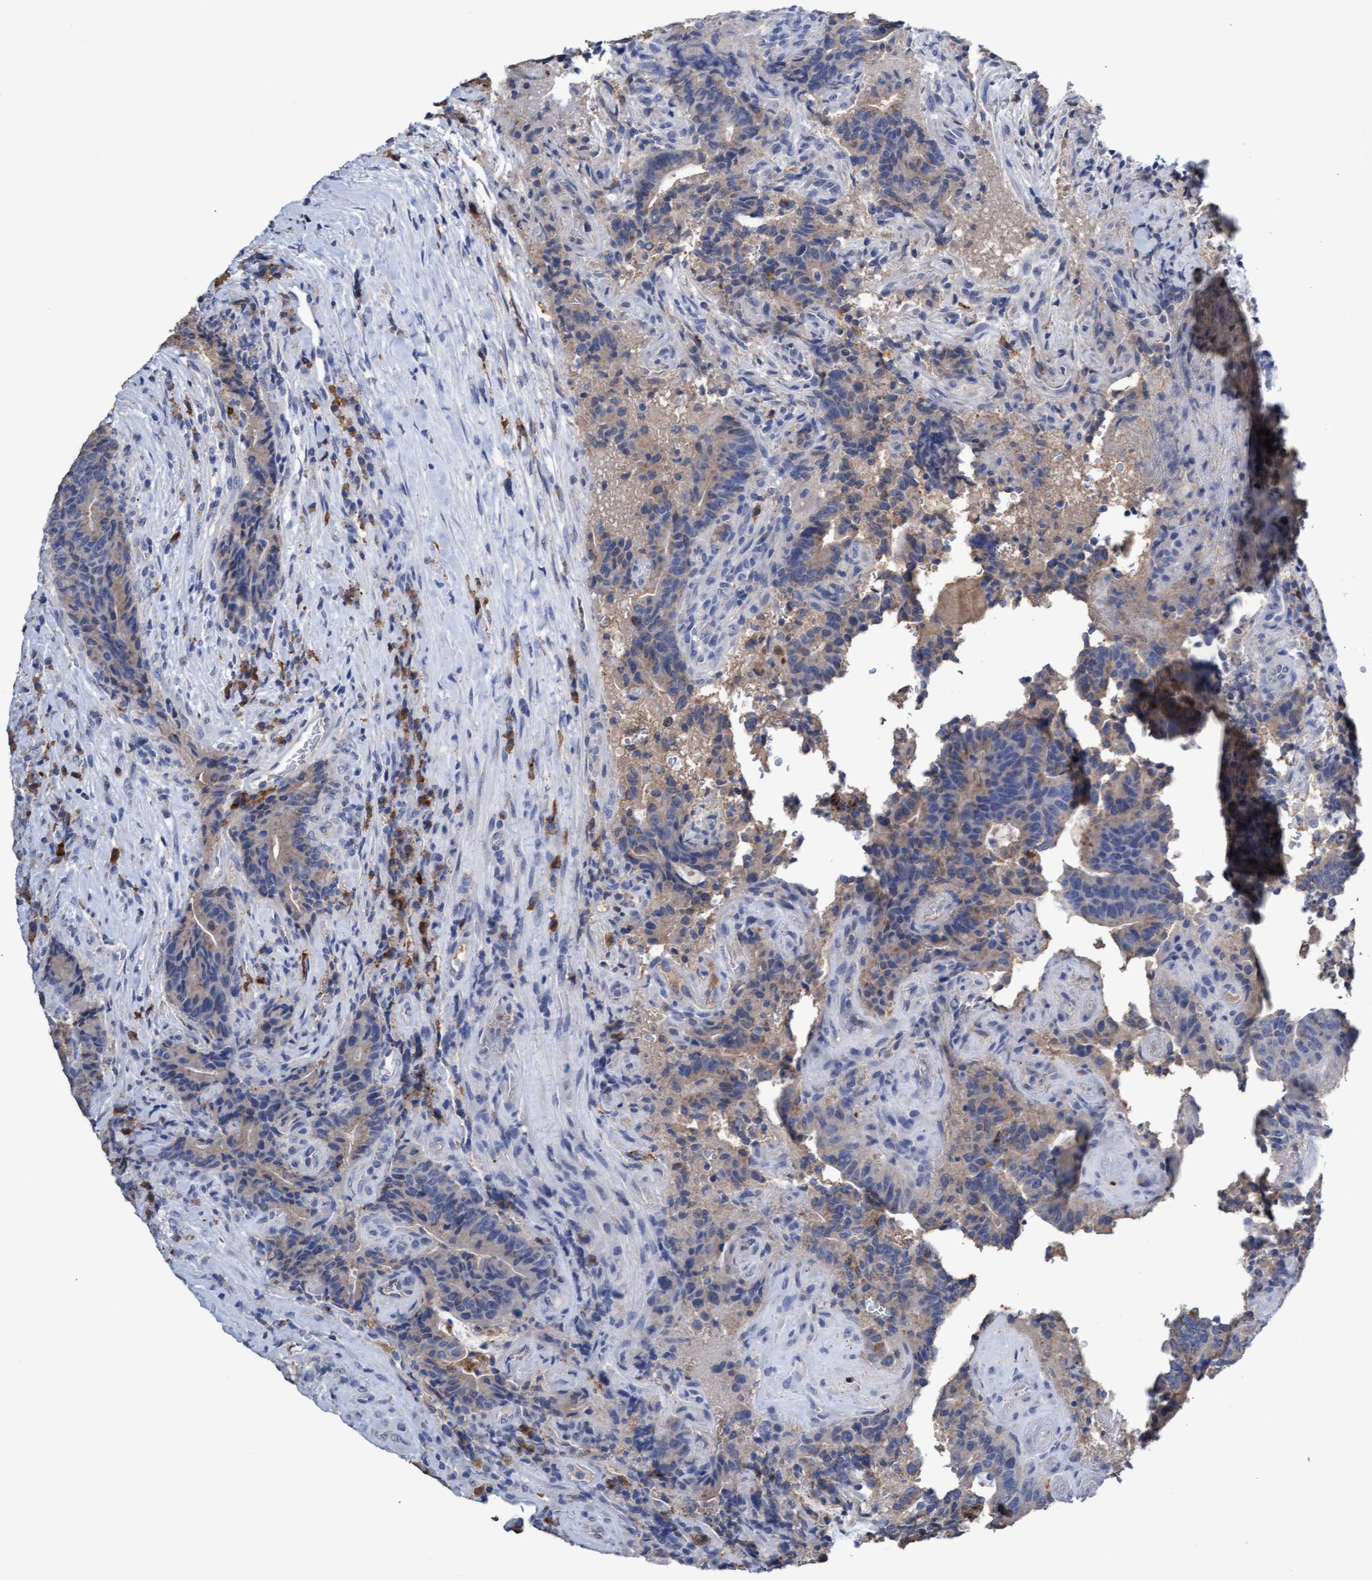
{"staining": {"intensity": "weak", "quantity": "<25%", "location": "cytoplasmic/membranous"}, "tissue": "colorectal cancer", "cell_type": "Tumor cells", "image_type": "cancer", "snomed": [{"axis": "morphology", "description": "Normal tissue, NOS"}, {"axis": "morphology", "description": "Adenocarcinoma, NOS"}, {"axis": "topography", "description": "Colon"}], "caption": "This is an immunohistochemistry image of colorectal adenocarcinoma. There is no staining in tumor cells.", "gene": "GPR39", "patient": {"sex": "female", "age": 75}}